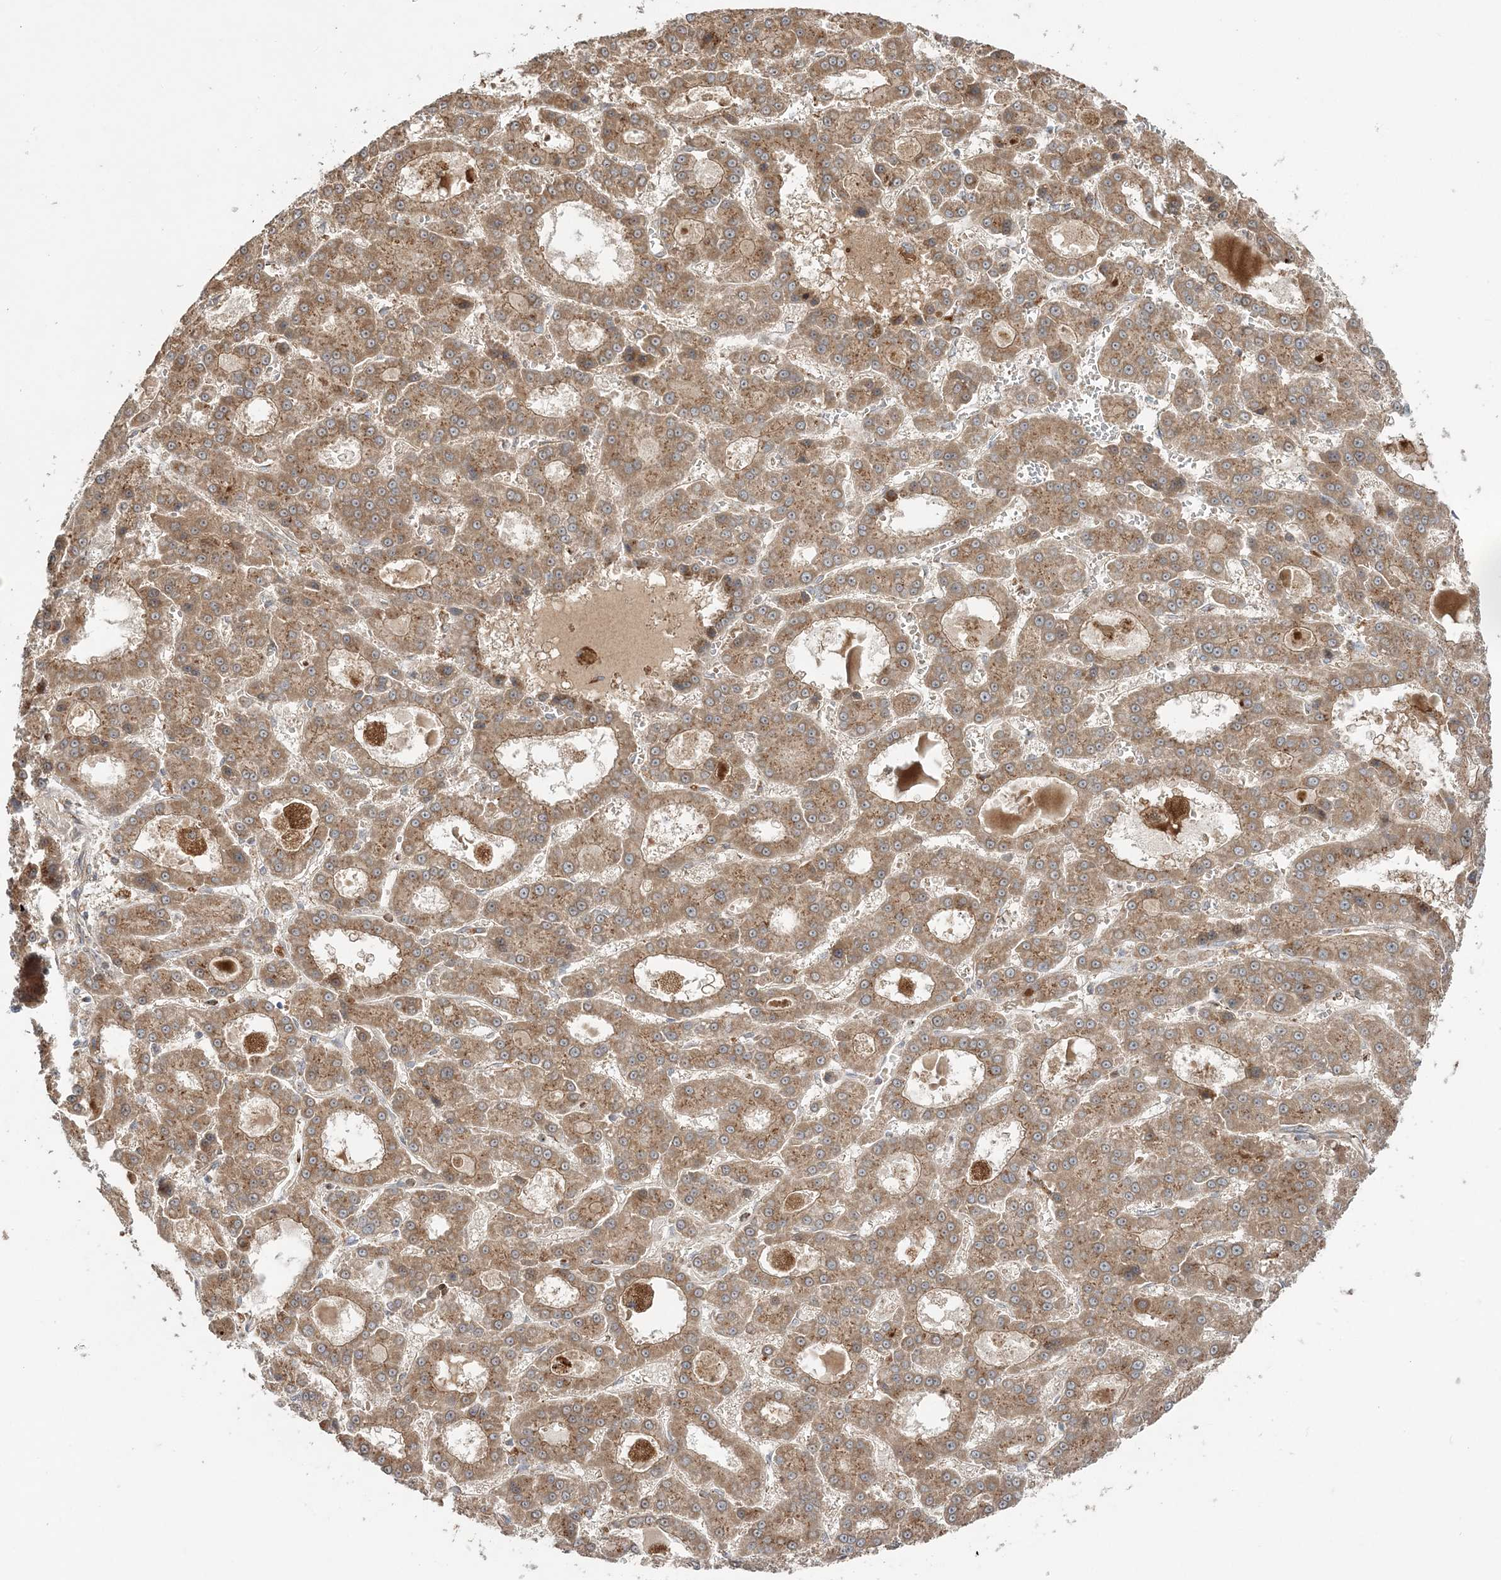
{"staining": {"intensity": "moderate", "quantity": ">75%", "location": "cytoplasmic/membranous"}, "tissue": "liver cancer", "cell_type": "Tumor cells", "image_type": "cancer", "snomed": [{"axis": "morphology", "description": "Carcinoma, Hepatocellular, NOS"}, {"axis": "topography", "description": "Liver"}], "caption": "An immunohistochemistry (IHC) micrograph of neoplastic tissue is shown. Protein staining in brown labels moderate cytoplasmic/membranous positivity in liver cancer (hepatocellular carcinoma) within tumor cells.", "gene": "ABCC3", "patient": {"sex": "male", "age": 70}}